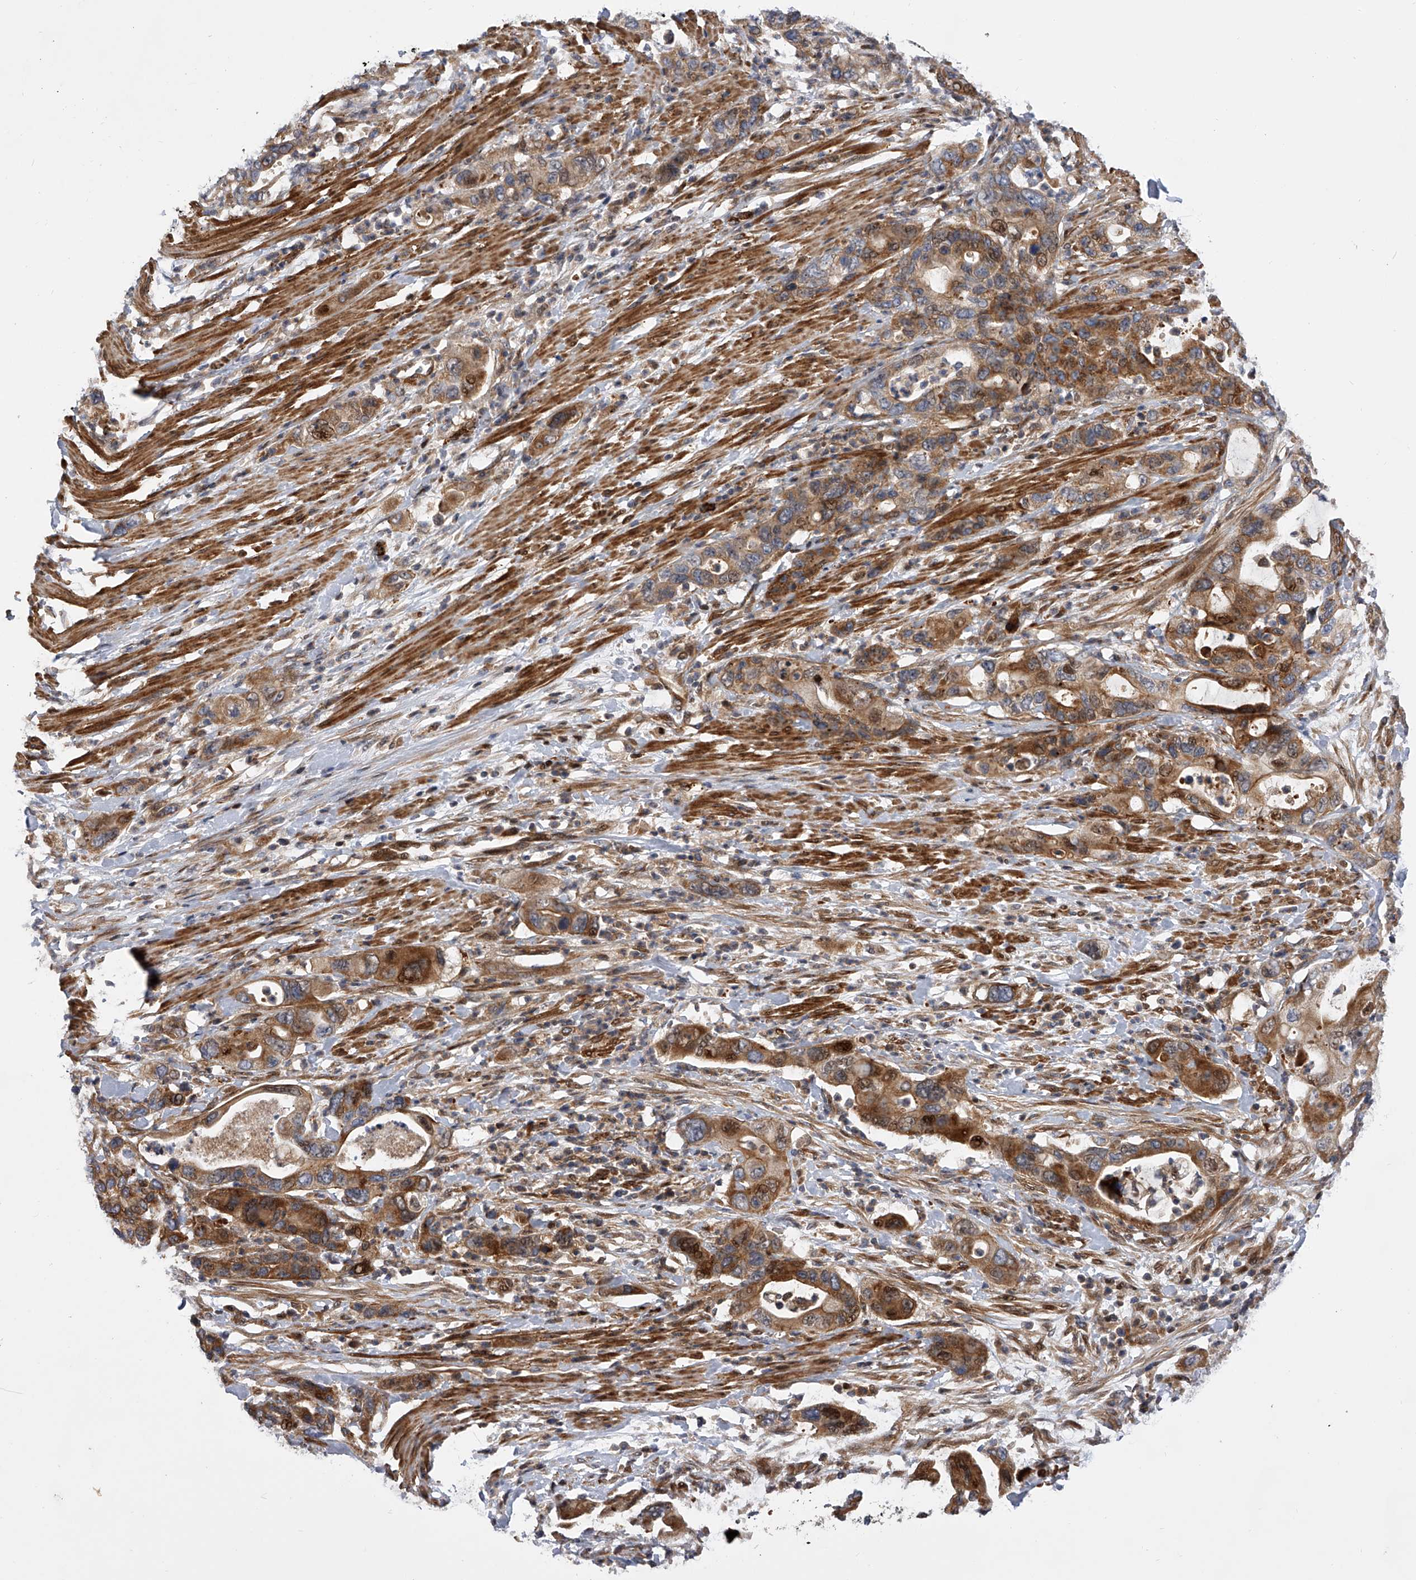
{"staining": {"intensity": "moderate", "quantity": ">75%", "location": "cytoplasmic/membranous,nuclear"}, "tissue": "pancreatic cancer", "cell_type": "Tumor cells", "image_type": "cancer", "snomed": [{"axis": "morphology", "description": "Adenocarcinoma, NOS"}, {"axis": "topography", "description": "Pancreas"}], "caption": "Protein expression analysis of human adenocarcinoma (pancreatic) reveals moderate cytoplasmic/membranous and nuclear positivity in approximately >75% of tumor cells.", "gene": "PDSS2", "patient": {"sex": "female", "age": 71}}